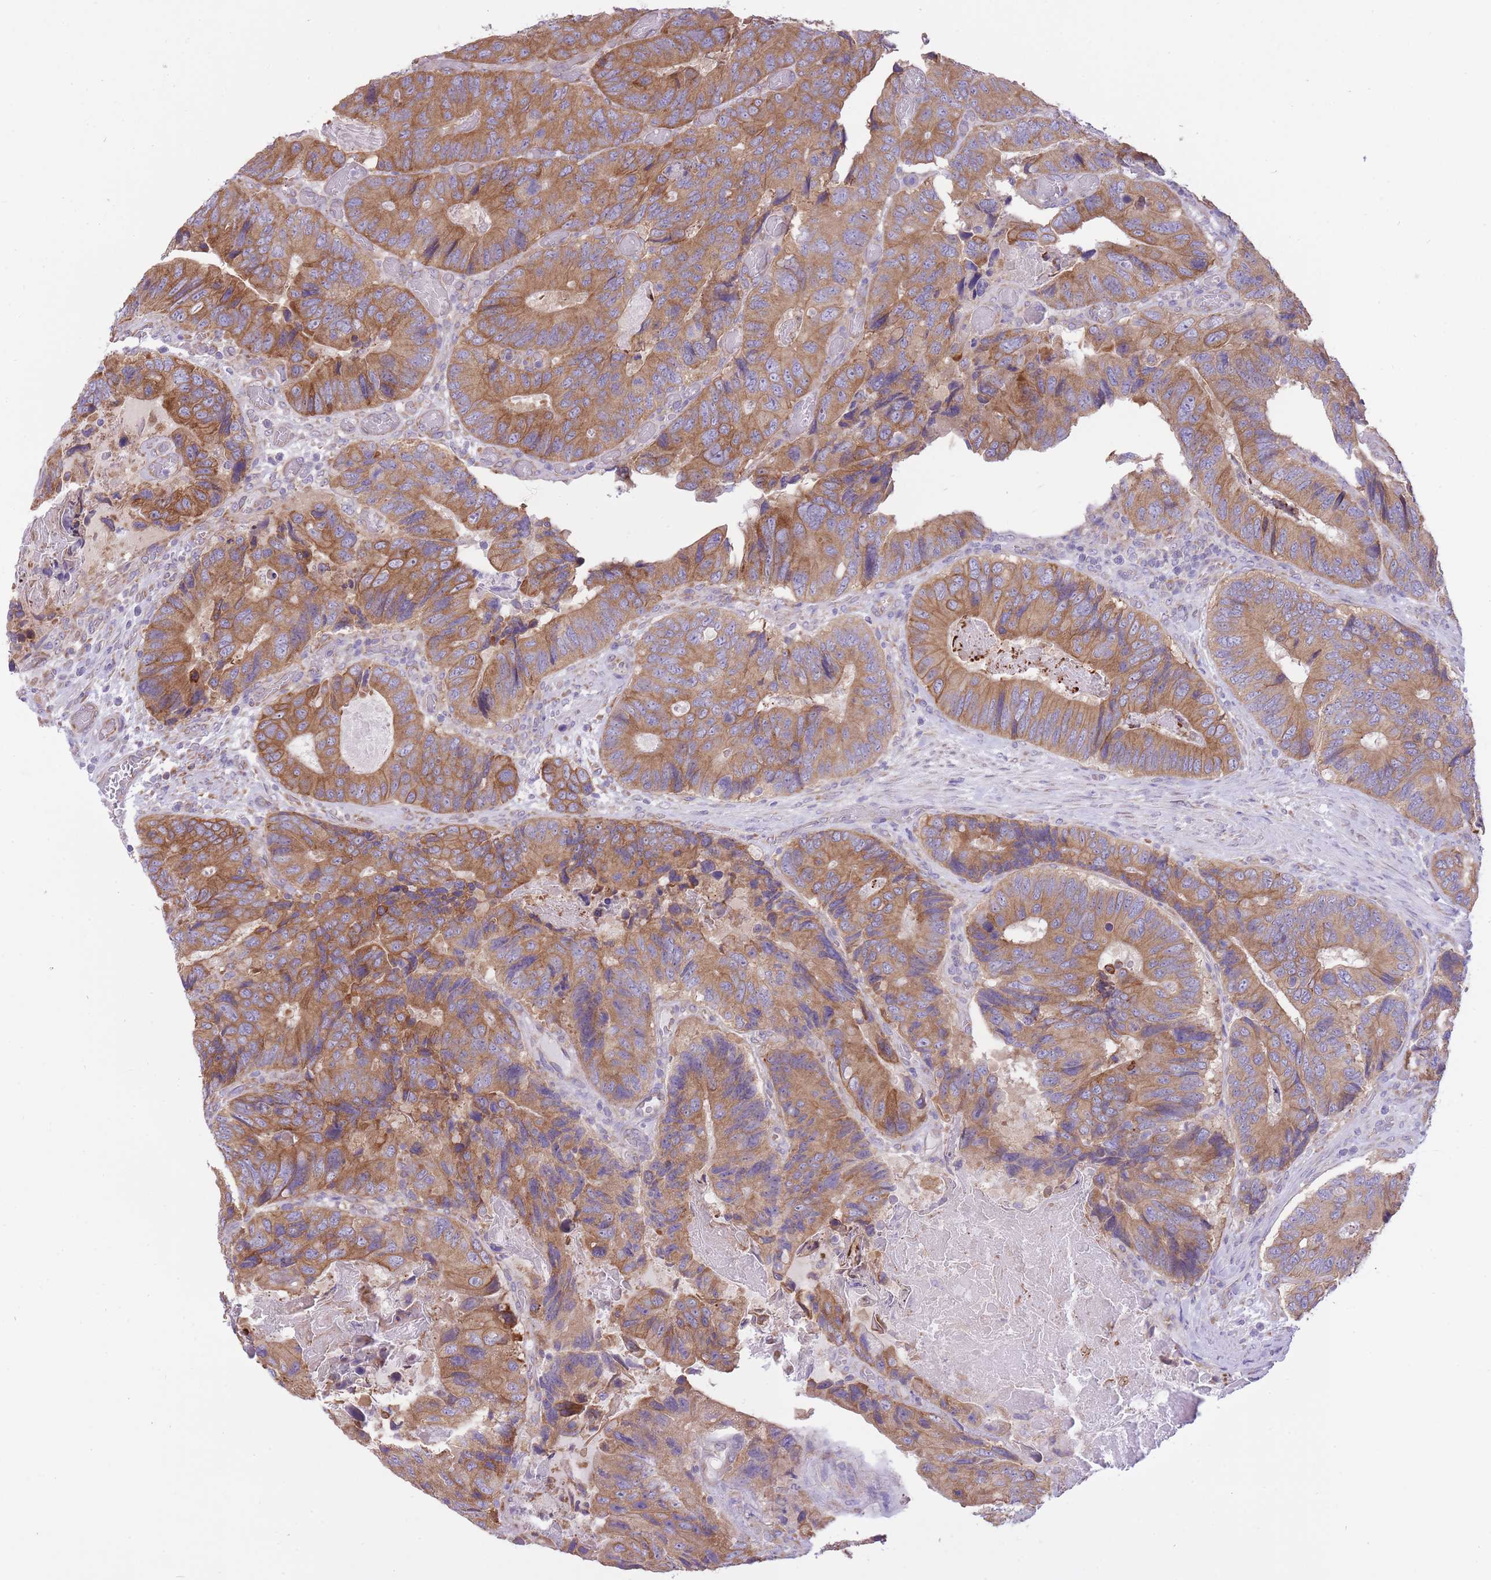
{"staining": {"intensity": "moderate", "quantity": ">75%", "location": "cytoplasmic/membranous"}, "tissue": "colorectal cancer", "cell_type": "Tumor cells", "image_type": "cancer", "snomed": [{"axis": "morphology", "description": "Adenocarcinoma, NOS"}, {"axis": "topography", "description": "Colon"}], "caption": "Human adenocarcinoma (colorectal) stained with a protein marker demonstrates moderate staining in tumor cells.", "gene": "ZNF501", "patient": {"sex": "male", "age": 84}}